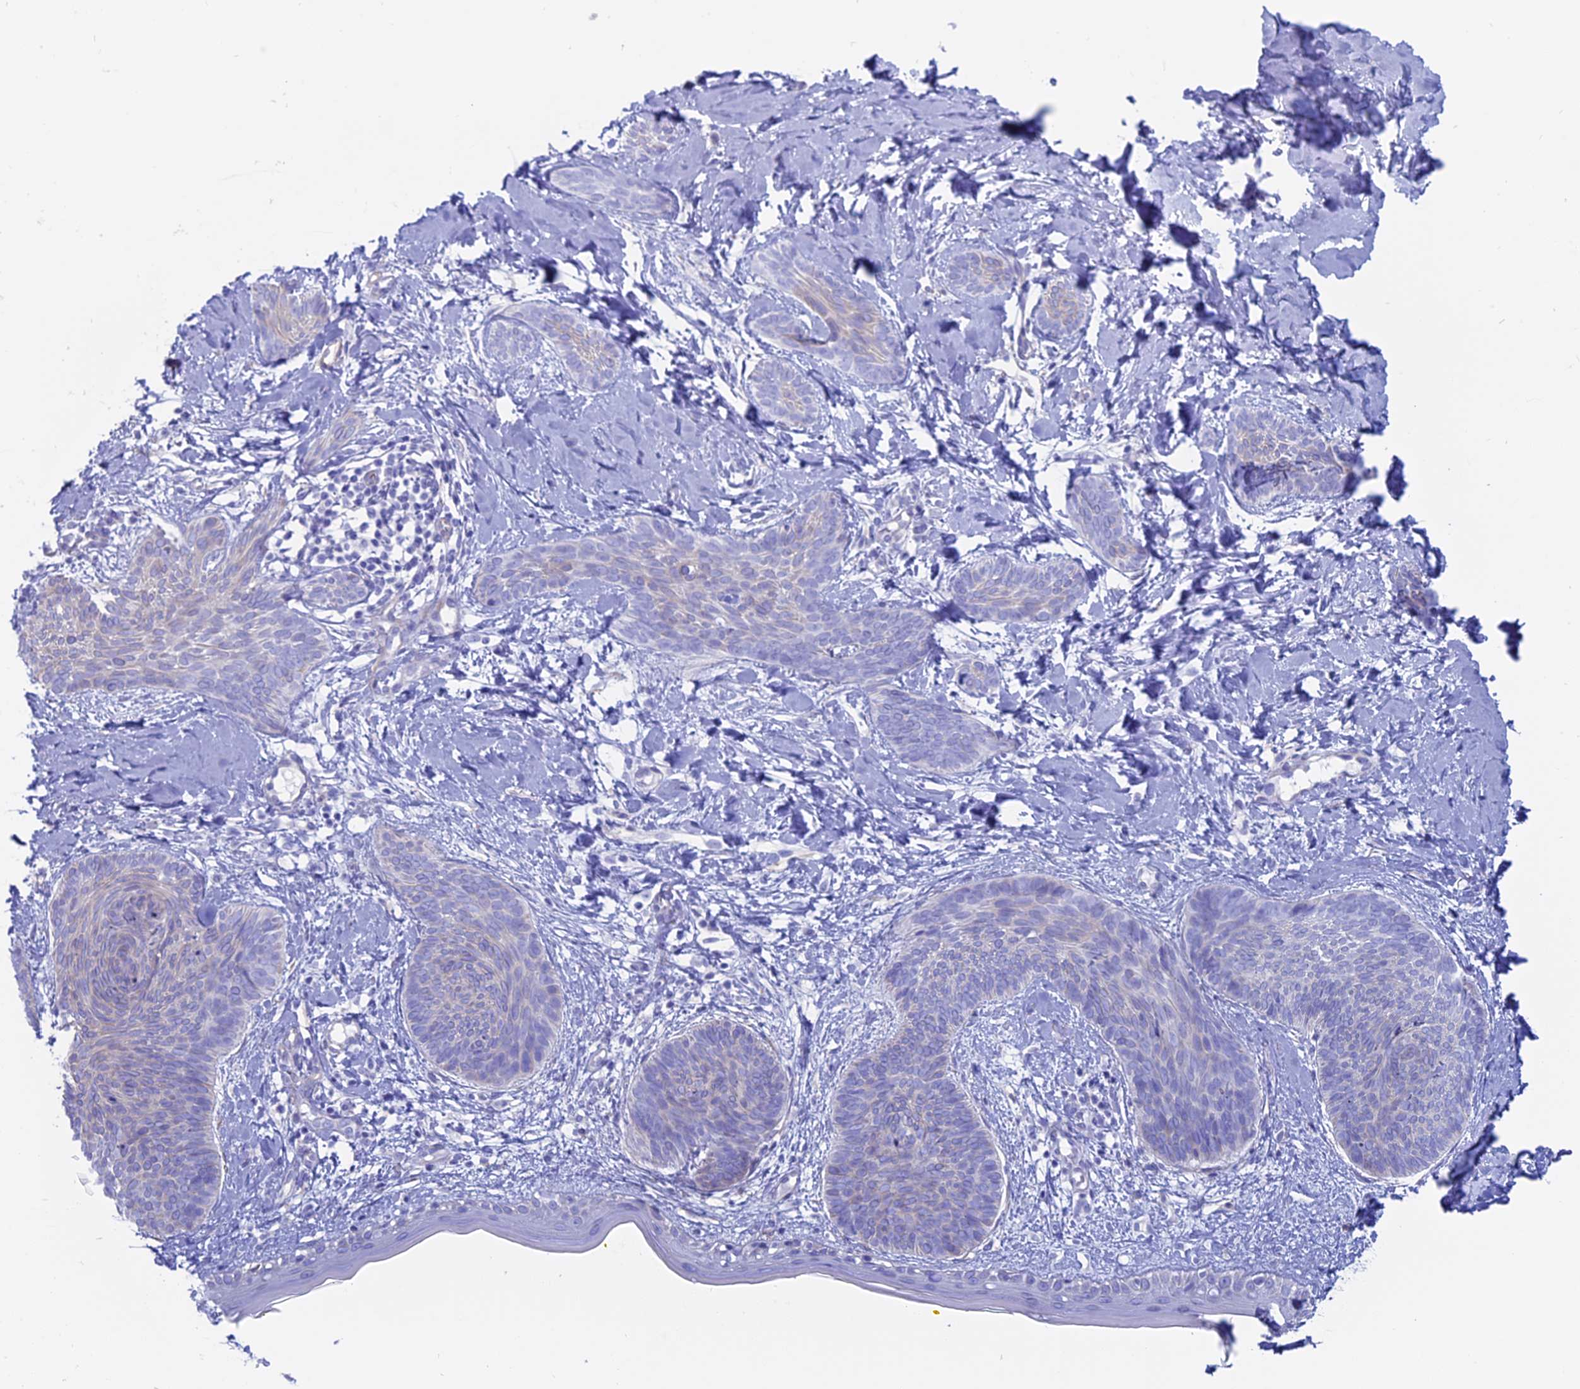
{"staining": {"intensity": "negative", "quantity": "none", "location": "none"}, "tissue": "skin cancer", "cell_type": "Tumor cells", "image_type": "cancer", "snomed": [{"axis": "morphology", "description": "Basal cell carcinoma"}, {"axis": "topography", "description": "Skin"}], "caption": "The photomicrograph shows no significant staining in tumor cells of skin basal cell carcinoma.", "gene": "OR2AE1", "patient": {"sex": "female", "age": 81}}